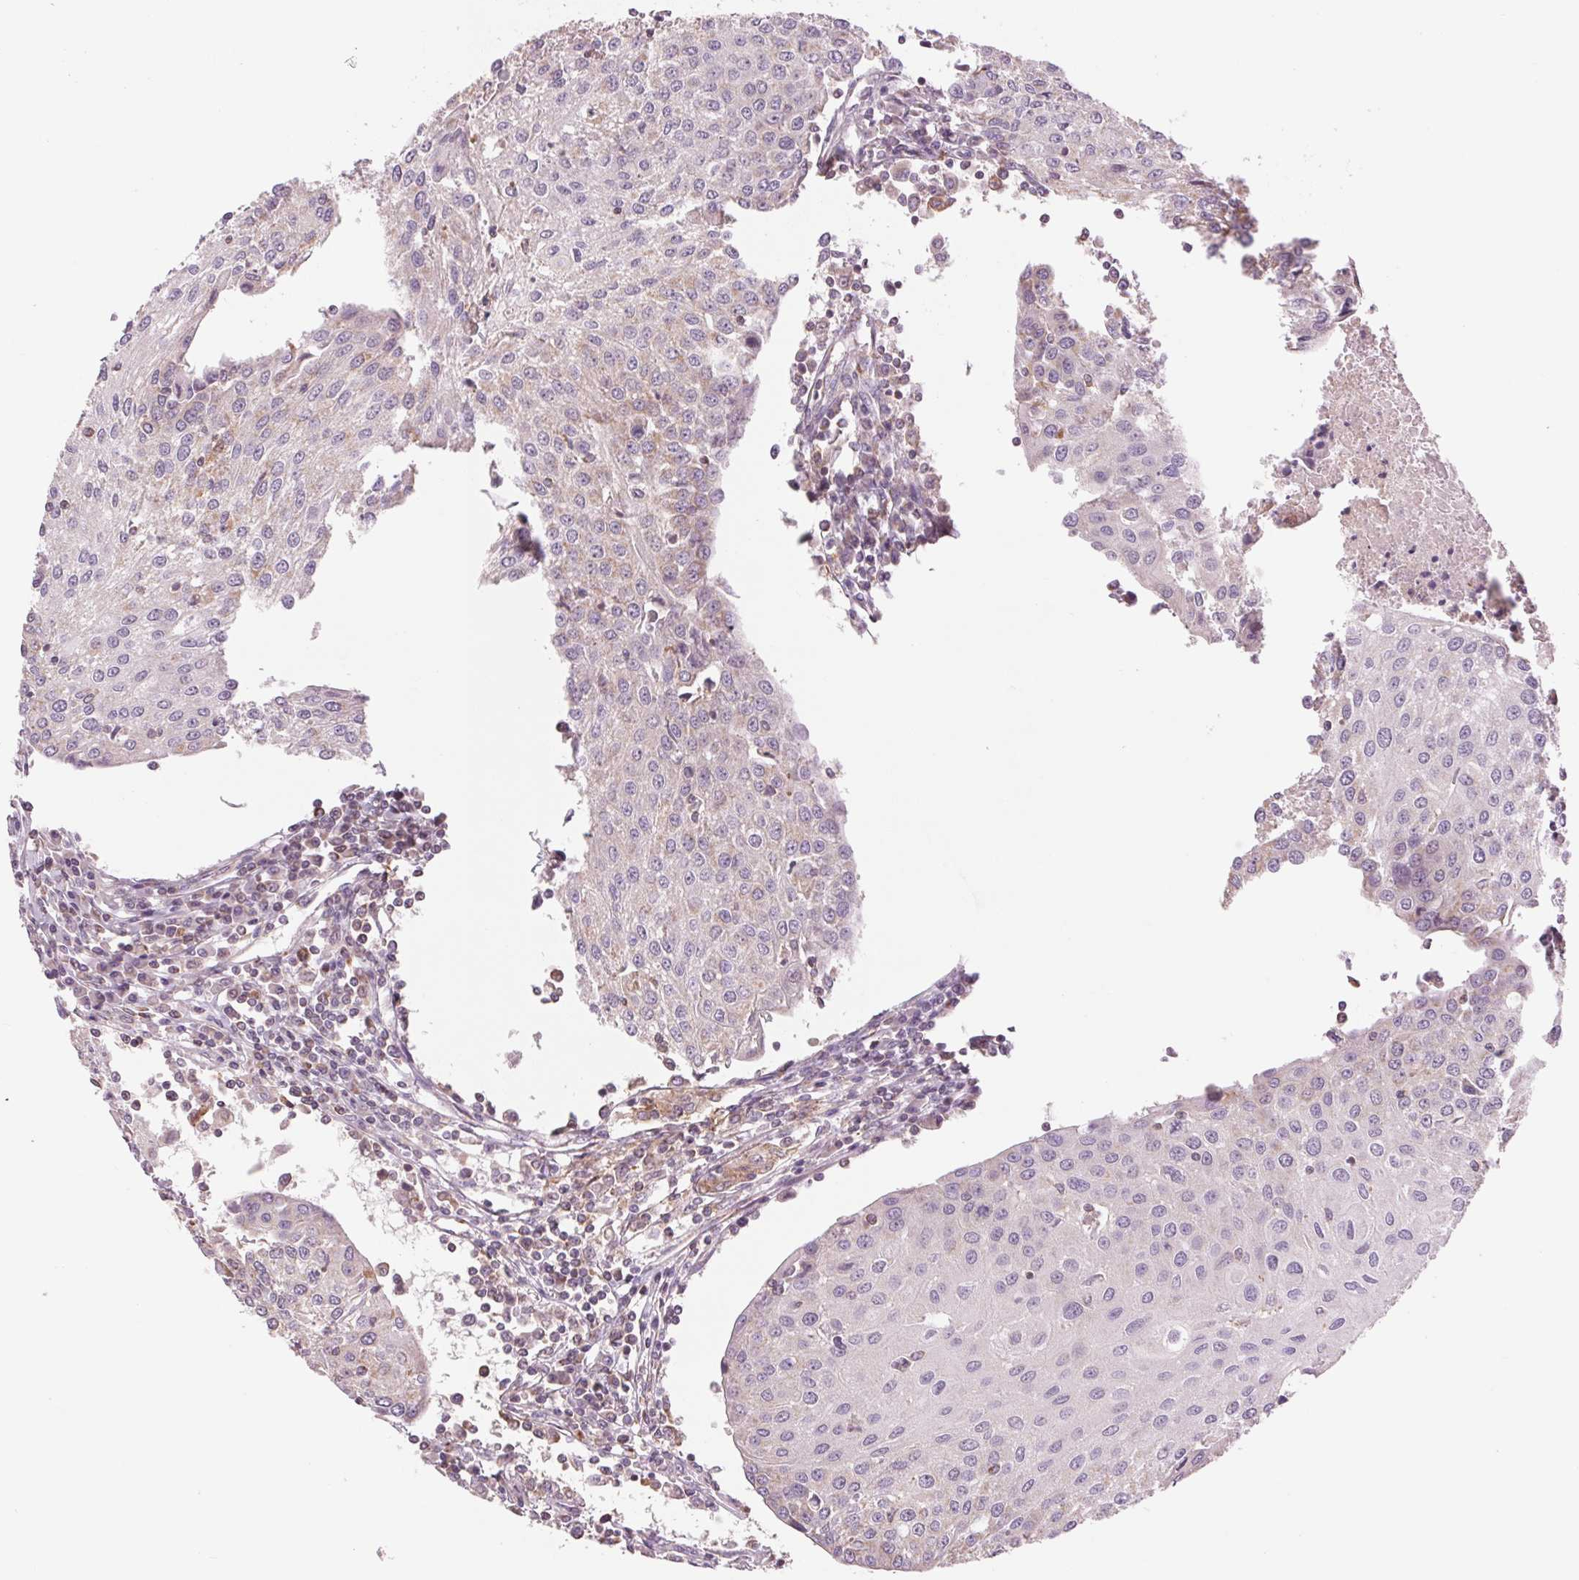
{"staining": {"intensity": "negative", "quantity": "none", "location": "none"}, "tissue": "urothelial cancer", "cell_type": "Tumor cells", "image_type": "cancer", "snomed": [{"axis": "morphology", "description": "Urothelial carcinoma, High grade"}, {"axis": "topography", "description": "Urinary bladder"}], "caption": "DAB (3,3'-diaminobenzidine) immunohistochemical staining of human urothelial cancer reveals no significant expression in tumor cells.", "gene": "COX6A1", "patient": {"sex": "female", "age": 85}}